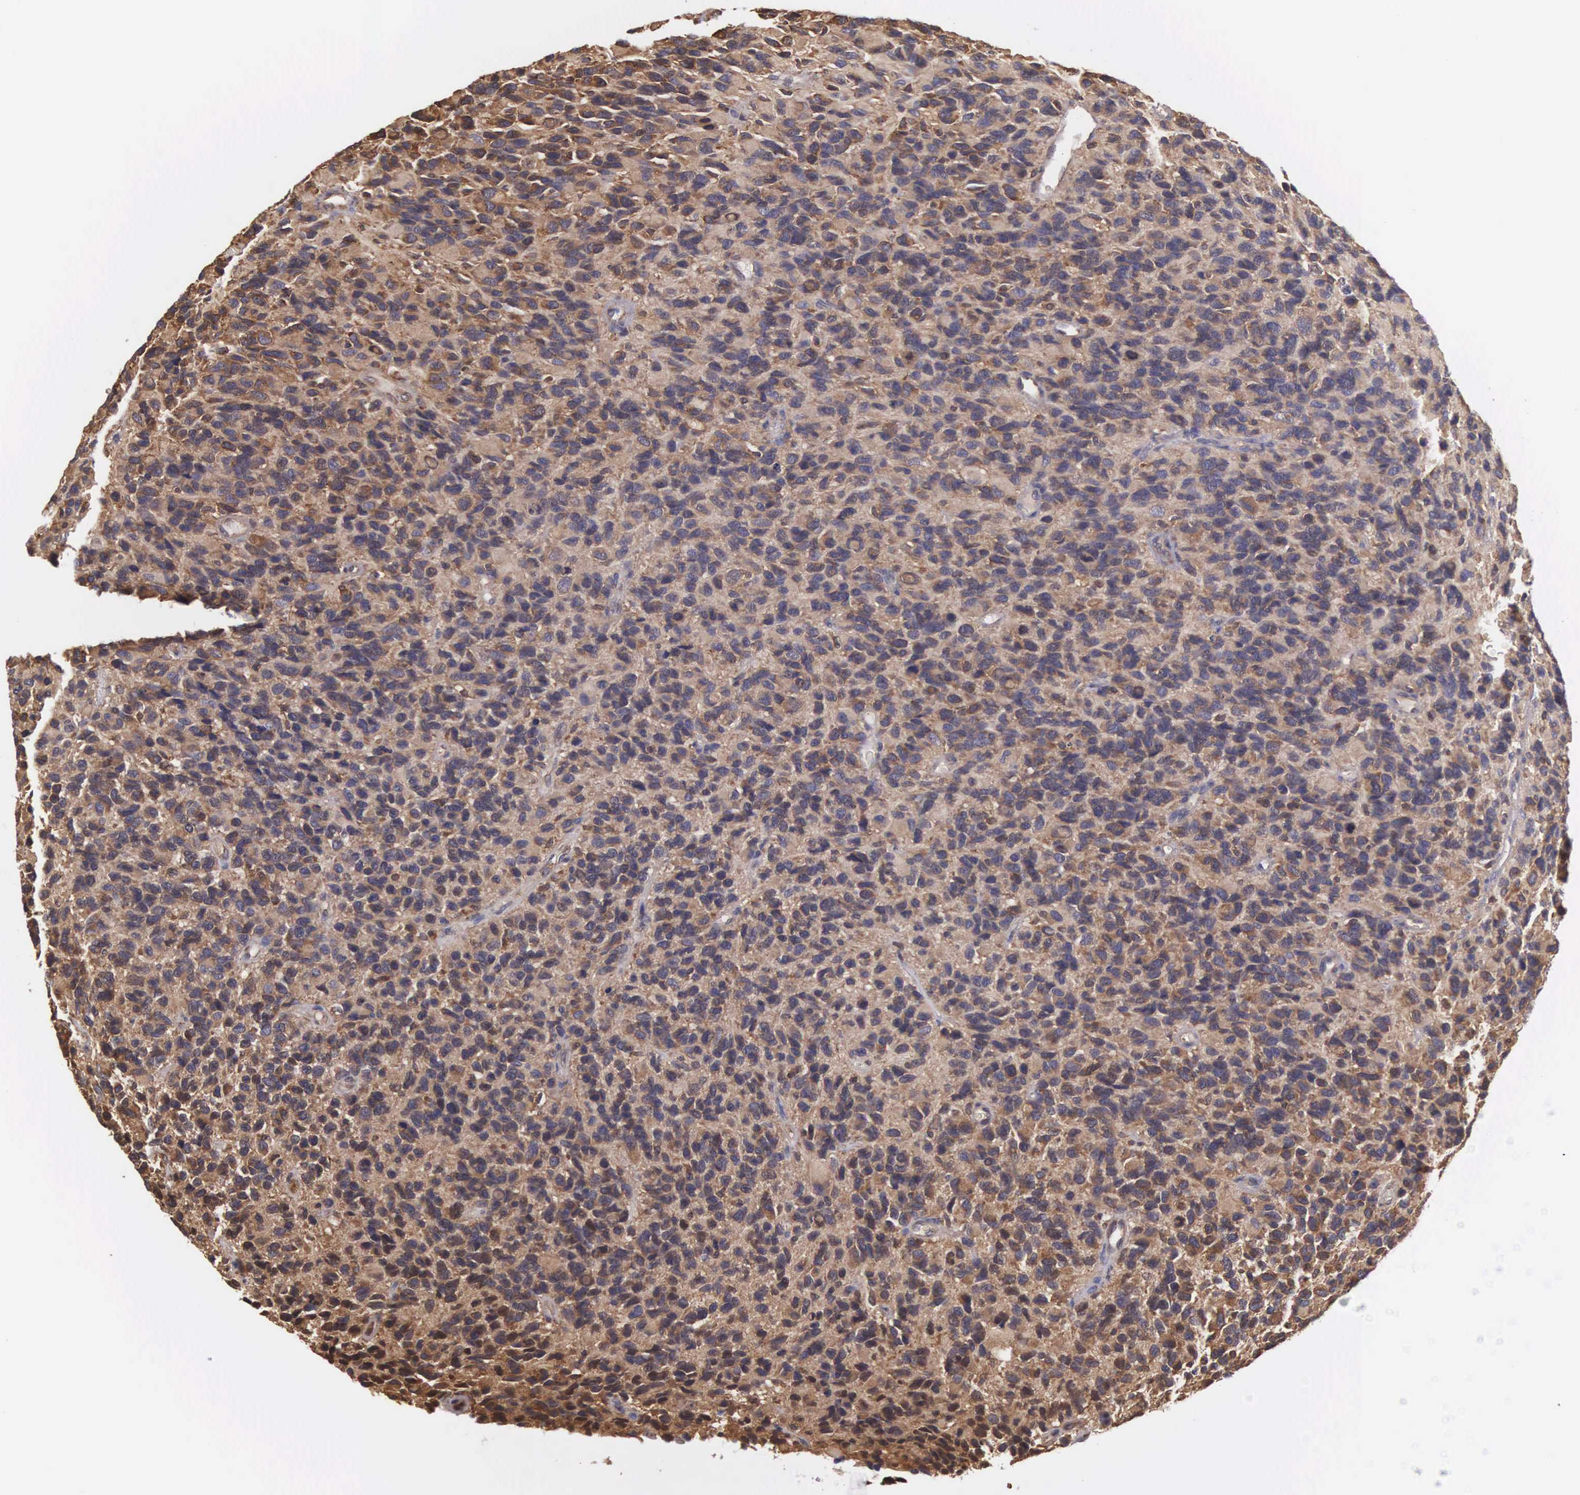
{"staining": {"intensity": "moderate", "quantity": ">75%", "location": "cytoplasmic/membranous"}, "tissue": "glioma", "cell_type": "Tumor cells", "image_type": "cancer", "snomed": [{"axis": "morphology", "description": "Glioma, malignant, High grade"}, {"axis": "topography", "description": "Brain"}], "caption": "Immunohistochemical staining of glioma reveals medium levels of moderate cytoplasmic/membranous protein positivity in about >75% of tumor cells.", "gene": "DHRS1", "patient": {"sex": "male", "age": 77}}